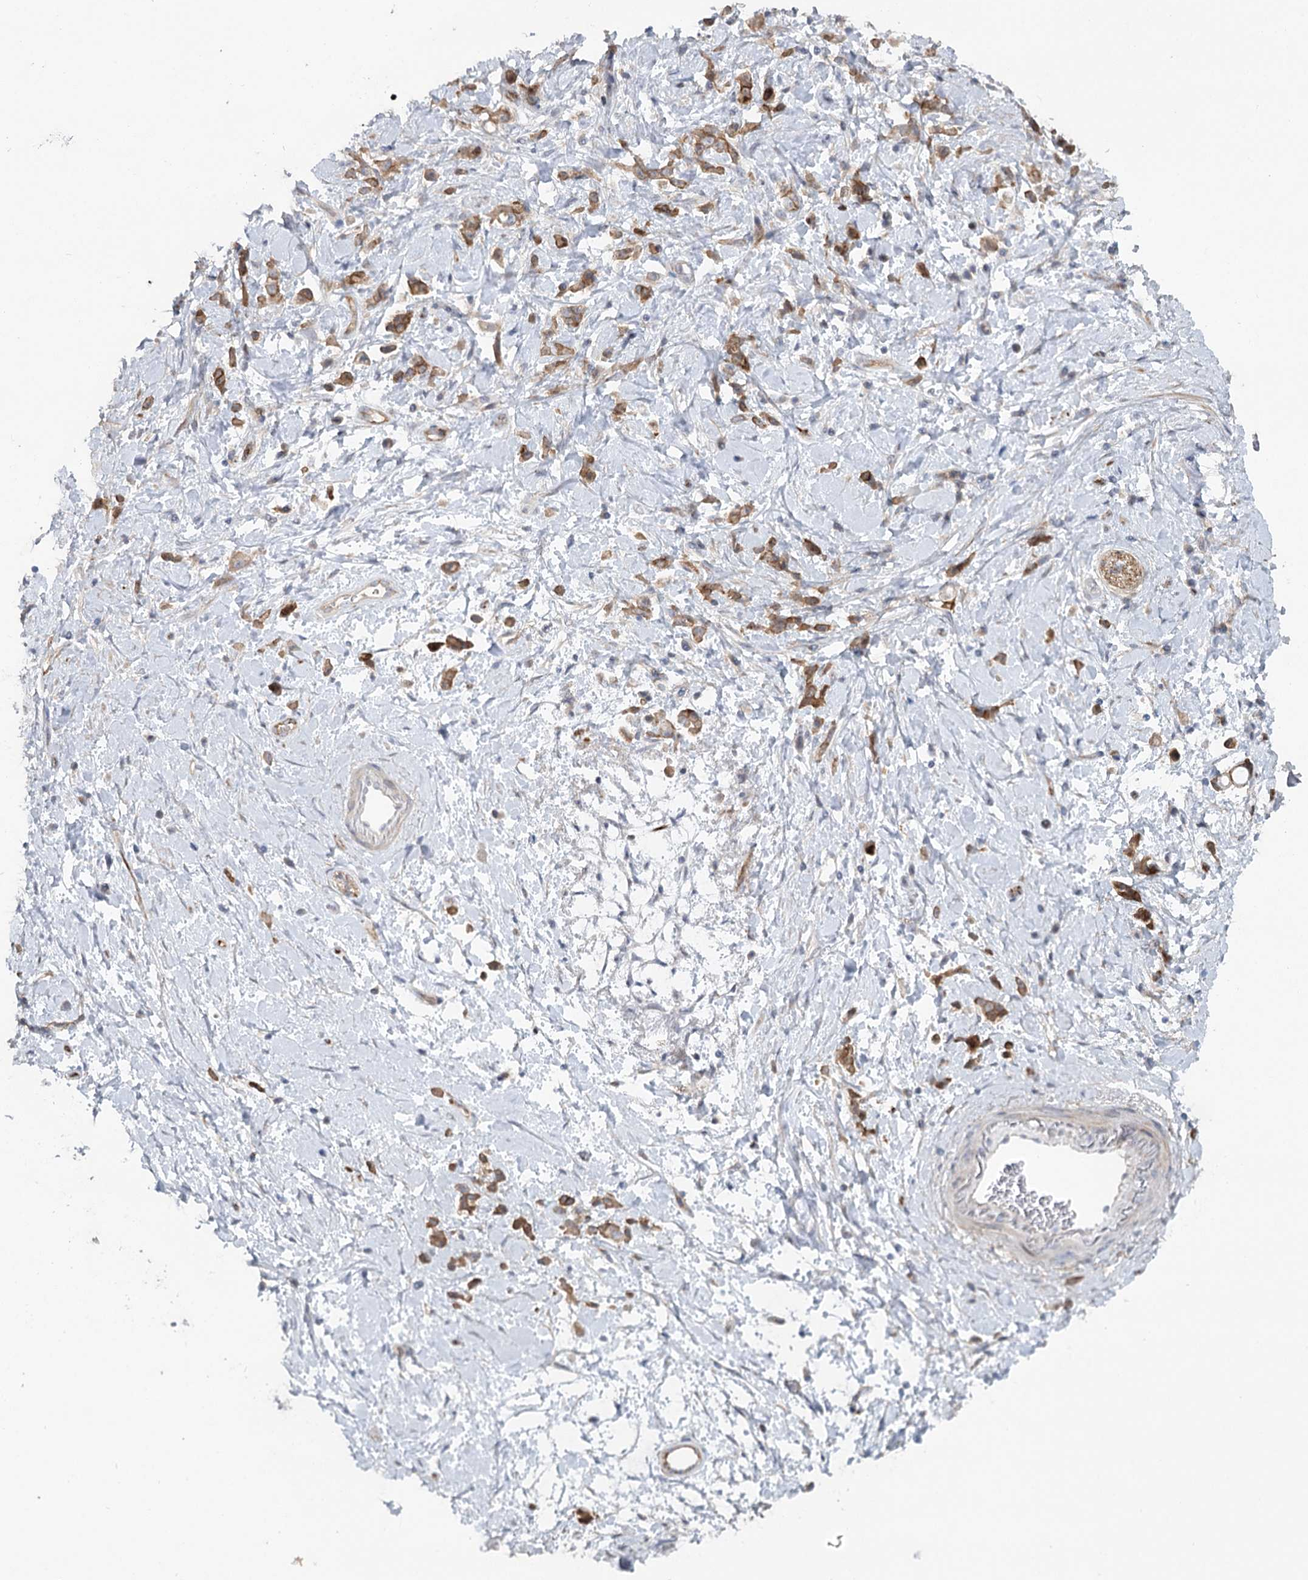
{"staining": {"intensity": "moderate", "quantity": ">75%", "location": "cytoplasmic/membranous"}, "tissue": "stomach cancer", "cell_type": "Tumor cells", "image_type": "cancer", "snomed": [{"axis": "morphology", "description": "Adenocarcinoma, NOS"}, {"axis": "topography", "description": "Stomach"}], "caption": "An immunohistochemistry (IHC) photomicrograph of tumor tissue is shown. Protein staining in brown shows moderate cytoplasmic/membranous positivity in stomach cancer (adenocarcinoma) within tumor cells.", "gene": "MAP3K13", "patient": {"sex": "female", "age": 60}}